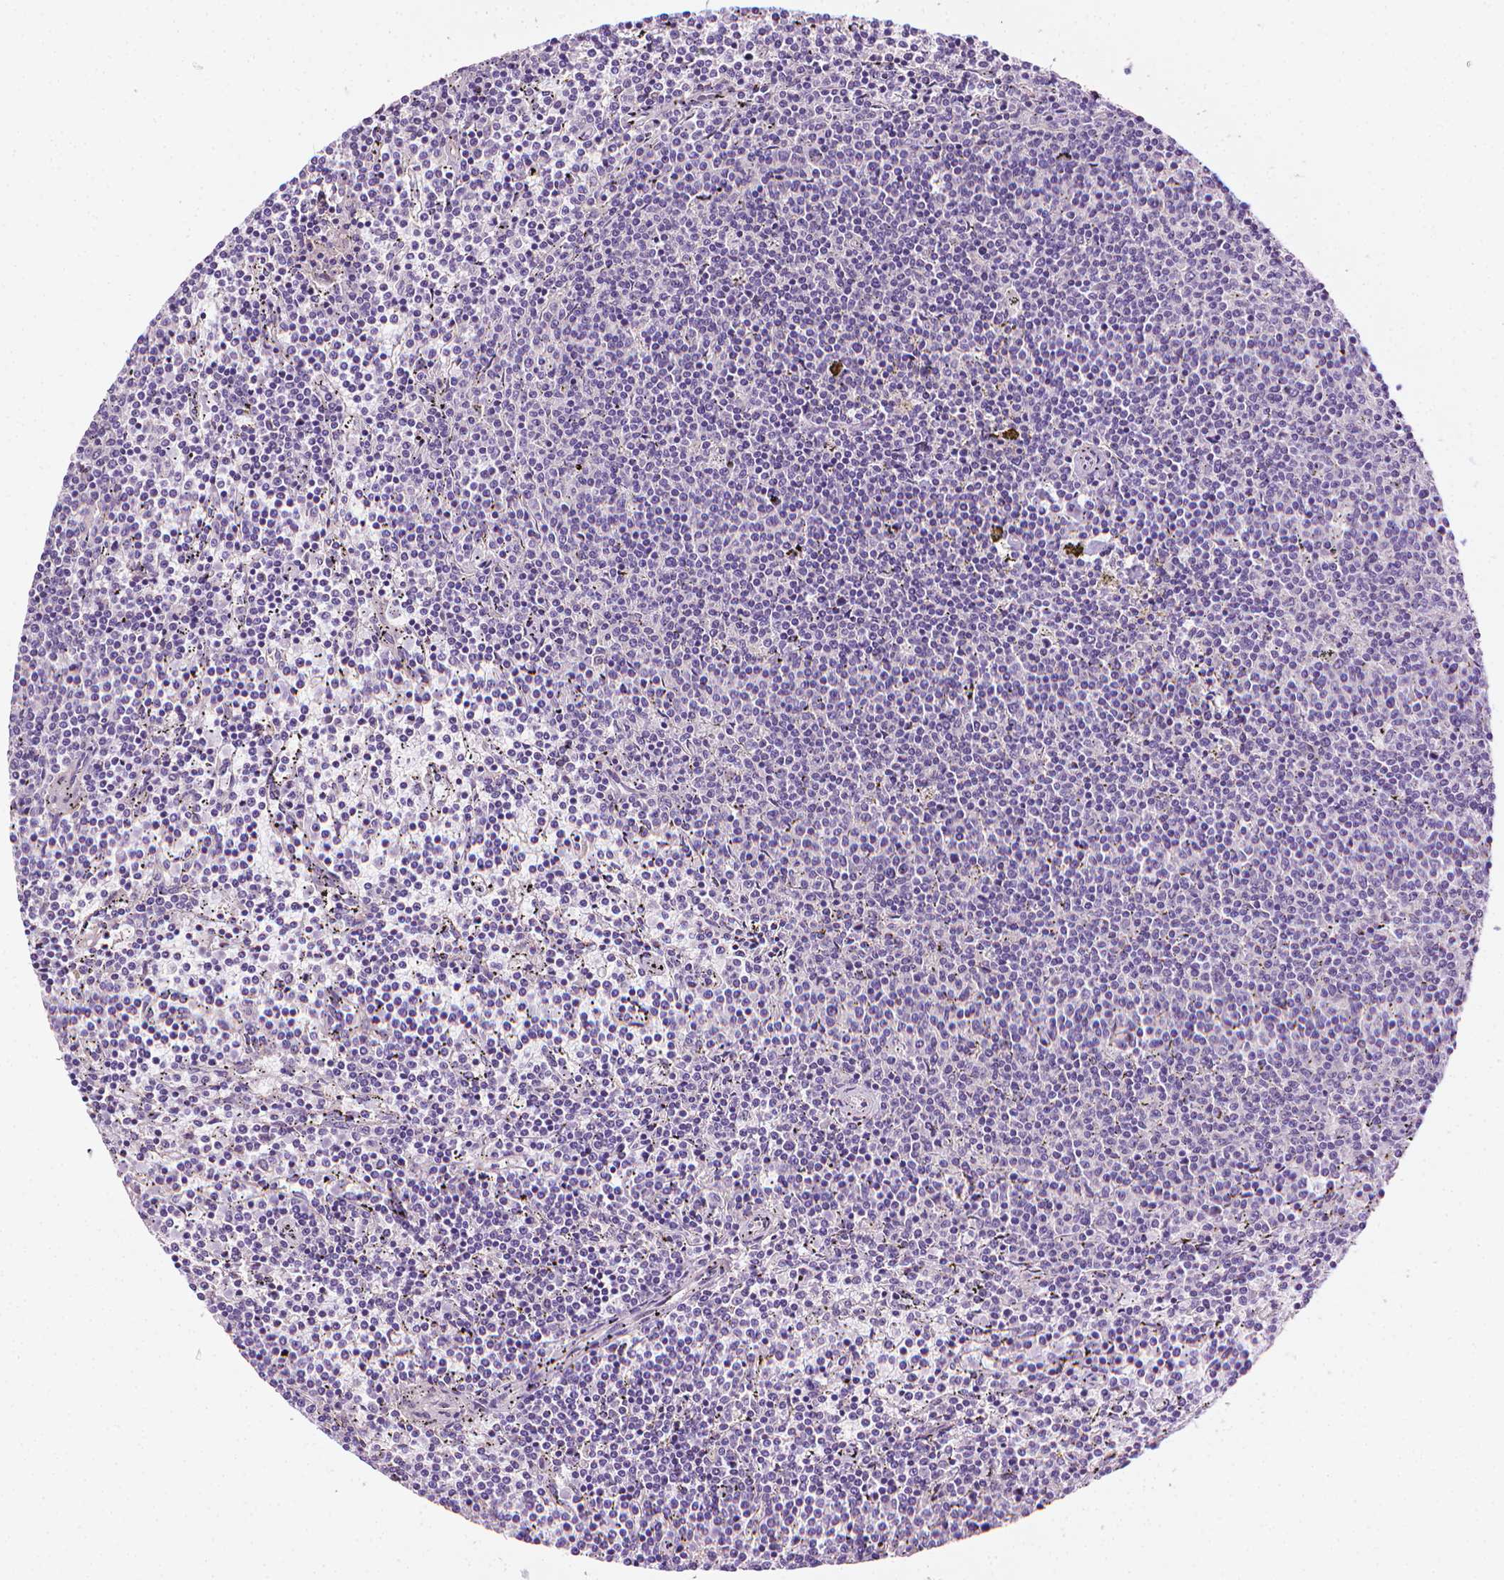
{"staining": {"intensity": "negative", "quantity": "none", "location": "none"}, "tissue": "lymphoma", "cell_type": "Tumor cells", "image_type": "cancer", "snomed": [{"axis": "morphology", "description": "Malignant lymphoma, non-Hodgkin's type, Low grade"}, {"axis": "topography", "description": "Spleen"}], "caption": "Immunohistochemical staining of human malignant lymphoma, non-Hodgkin's type (low-grade) reveals no significant expression in tumor cells.", "gene": "MCOLN3", "patient": {"sex": "female", "age": 50}}